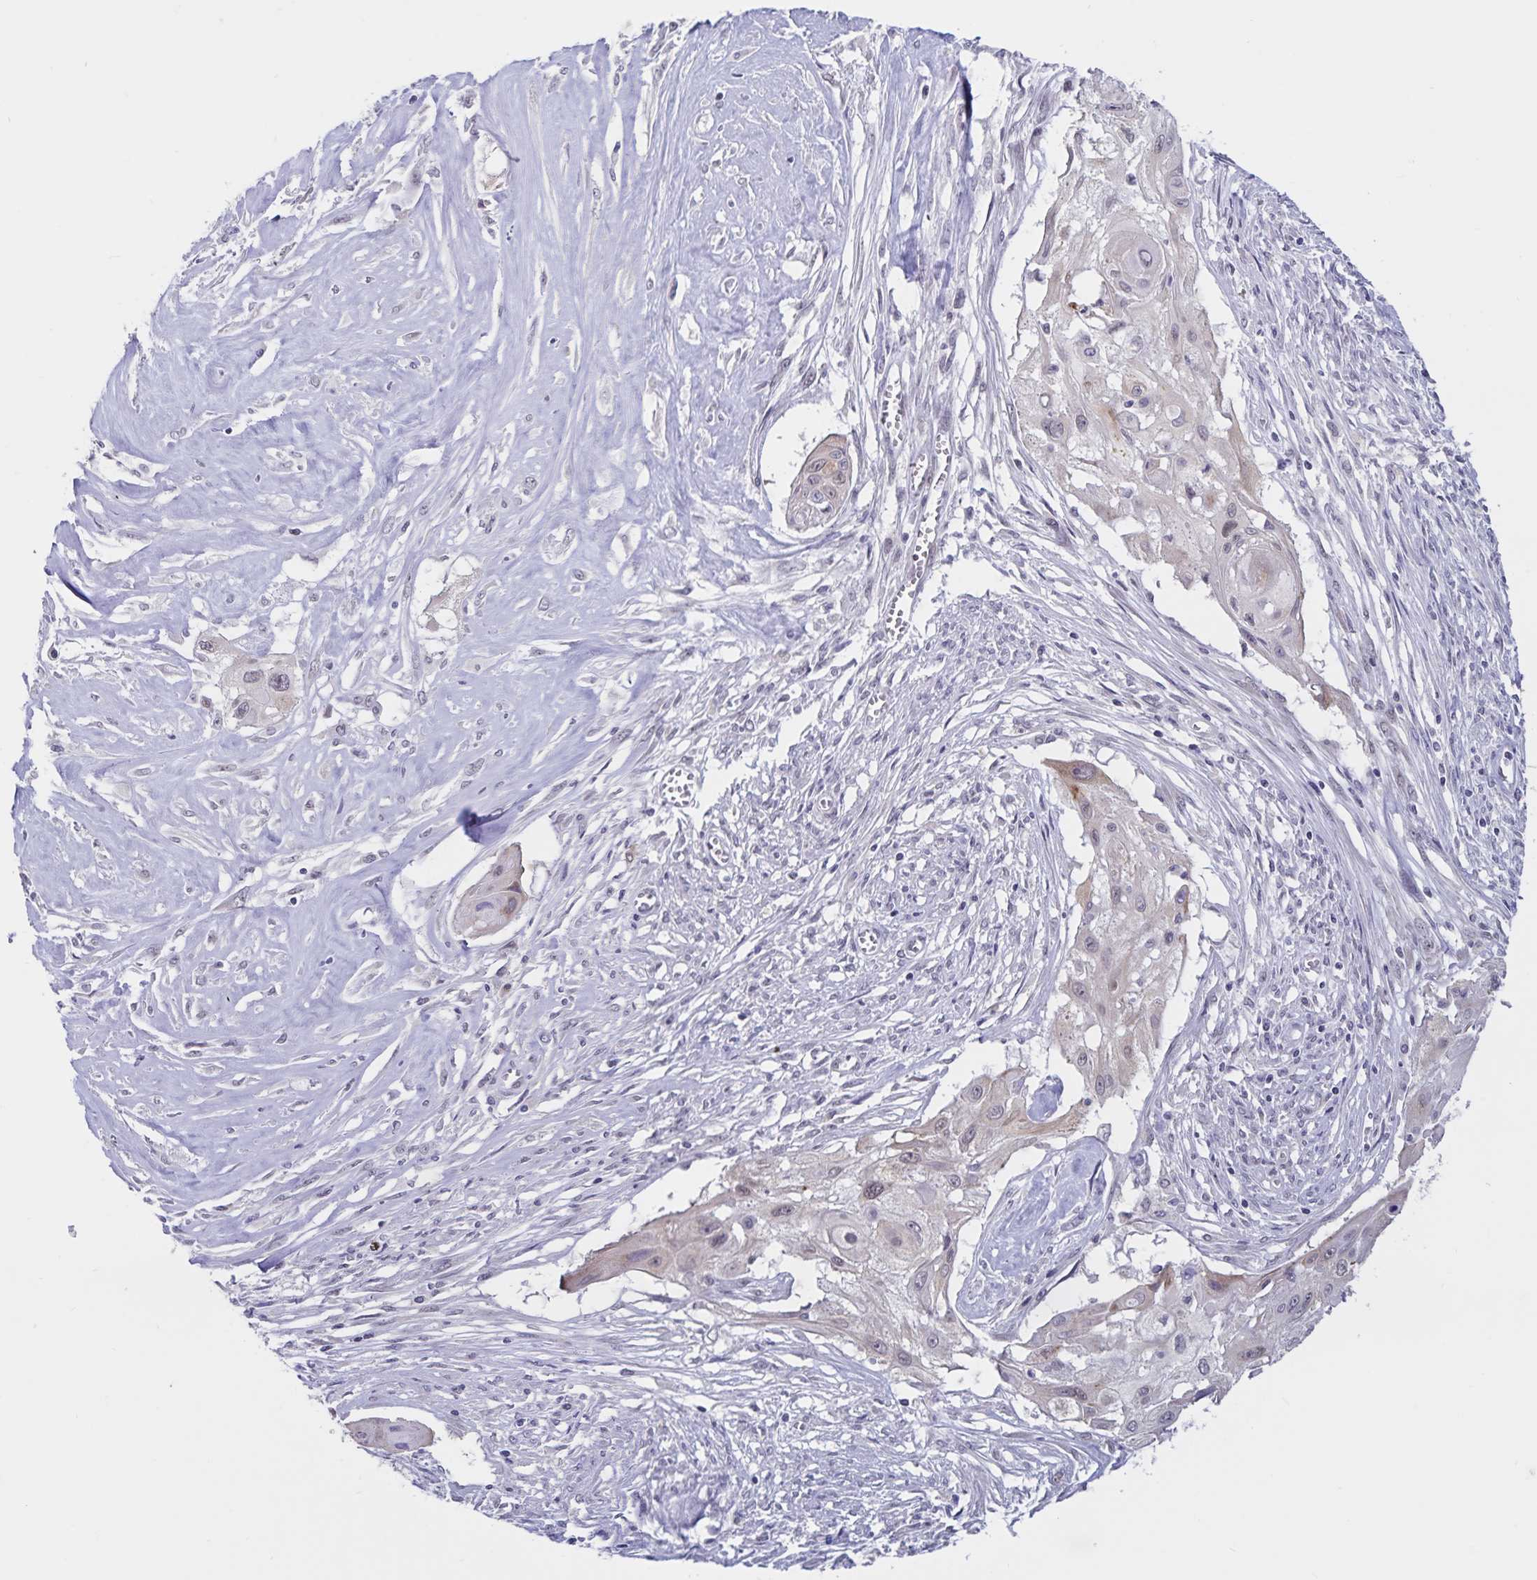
{"staining": {"intensity": "negative", "quantity": "none", "location": "none"}, "tissue": "cervical cancer", "cell_type": "Tumor cells", "image_type": "cancer", "snomed": [{"axis": "morphology", "description": "Squamous cell carcinoma, NOS"}, {"axis": "topography", "description": "Cervix"}], "caption": "Histopathology image shows no significant protein staining in tumor cells of cervical cancer (squamous cell carcinoma).", "gene": "ATP2A2", "patient": {"sex": "female", "age": 49}}